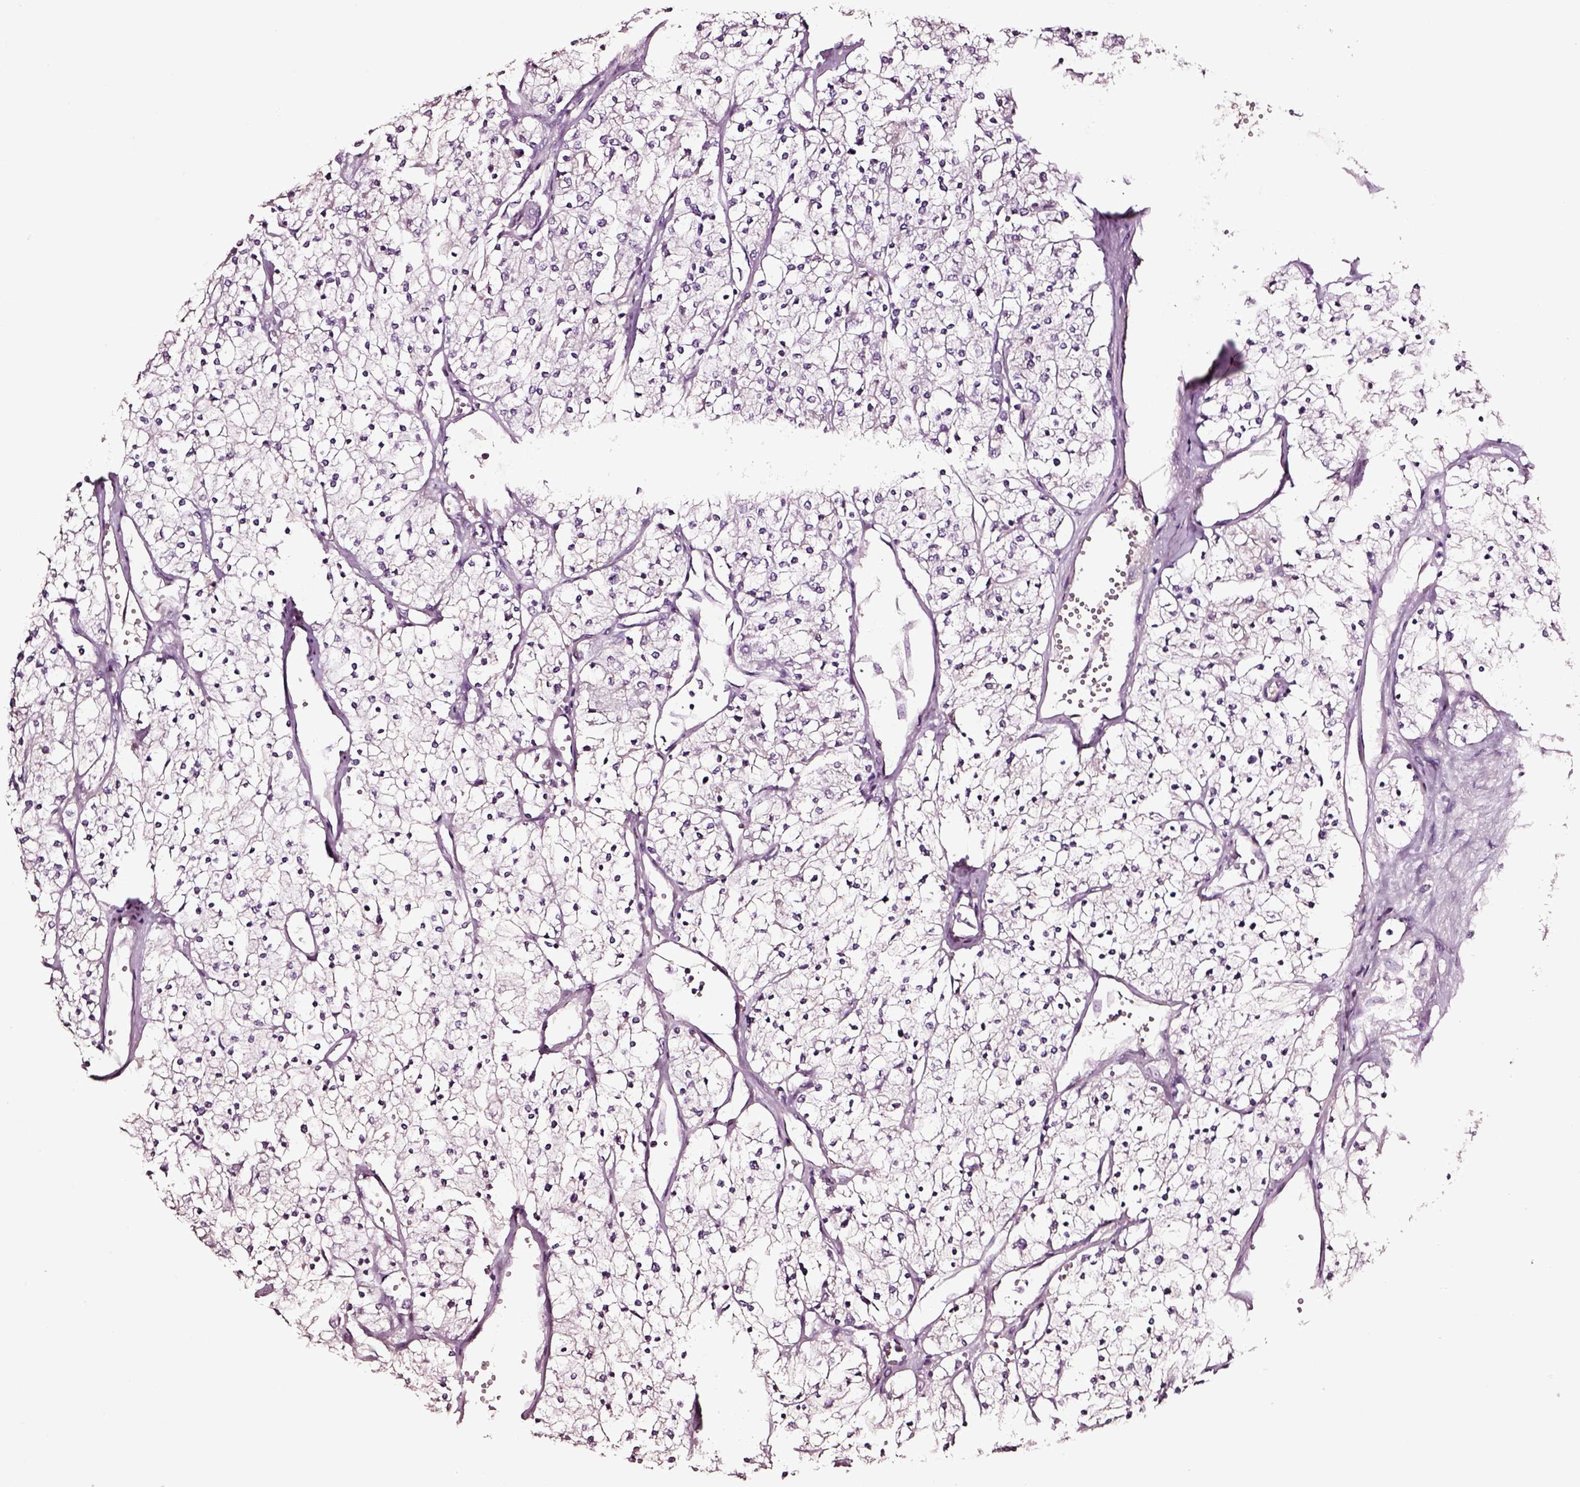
{"staining": {"intensity": "negative", "quantity": "none", "location": "none"}, "tissue": "renal cancer", "cell_type": "Tumor cells", "image_type": "cancer", "snomed": [{"axis": "morphology", "description": "Adenocarcinoma, NOS"}, {"axis": "topography", "description": "Kidney"}], "caption": "High power microscopy photomicrograph of an IHC photomicrograph of renal cancer (adenocarcinoma), revealing no significant staining in tumor cells.", "gene": "SMIM17", "patient": {"sex": "male", "age": 80}}